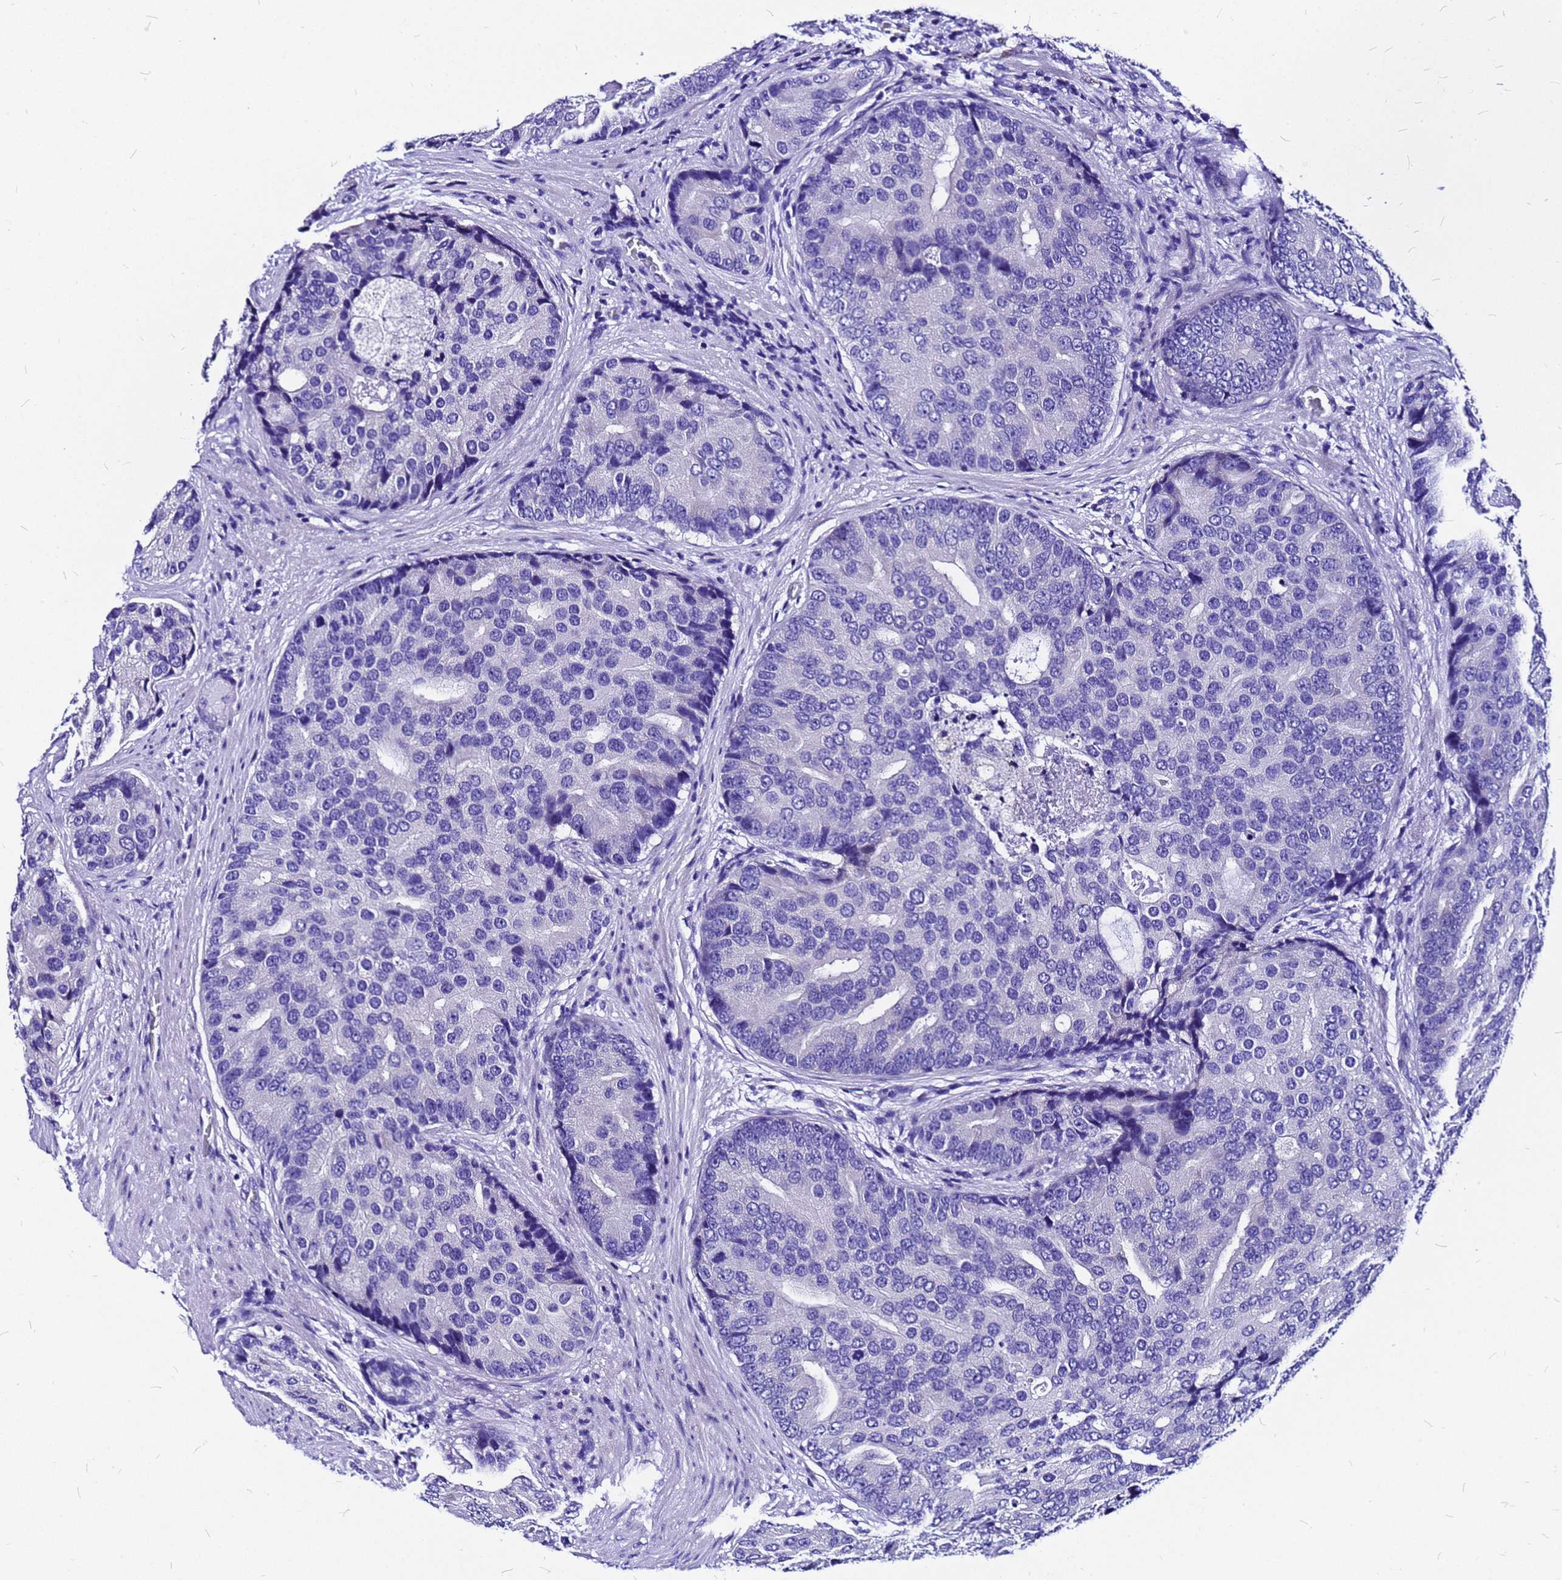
{"staining": {"intensity": "negative", "quantity": "none", "location": "none"}, "tissue": "prostate cancer", "cell_type": "Tumor cells", "image_type": "cancer", "snomed": [{"axis": "morphology", "description": "Adenocarcinoma, High grade"}, {"axis": "topography", "description": "Prostate"}], "caption": "Photomicrograph shows no protein expression in tumor cells of prostate cancer tissue.", "gene": "HERC4", "patient": {"sex": "male", "age": 62}}